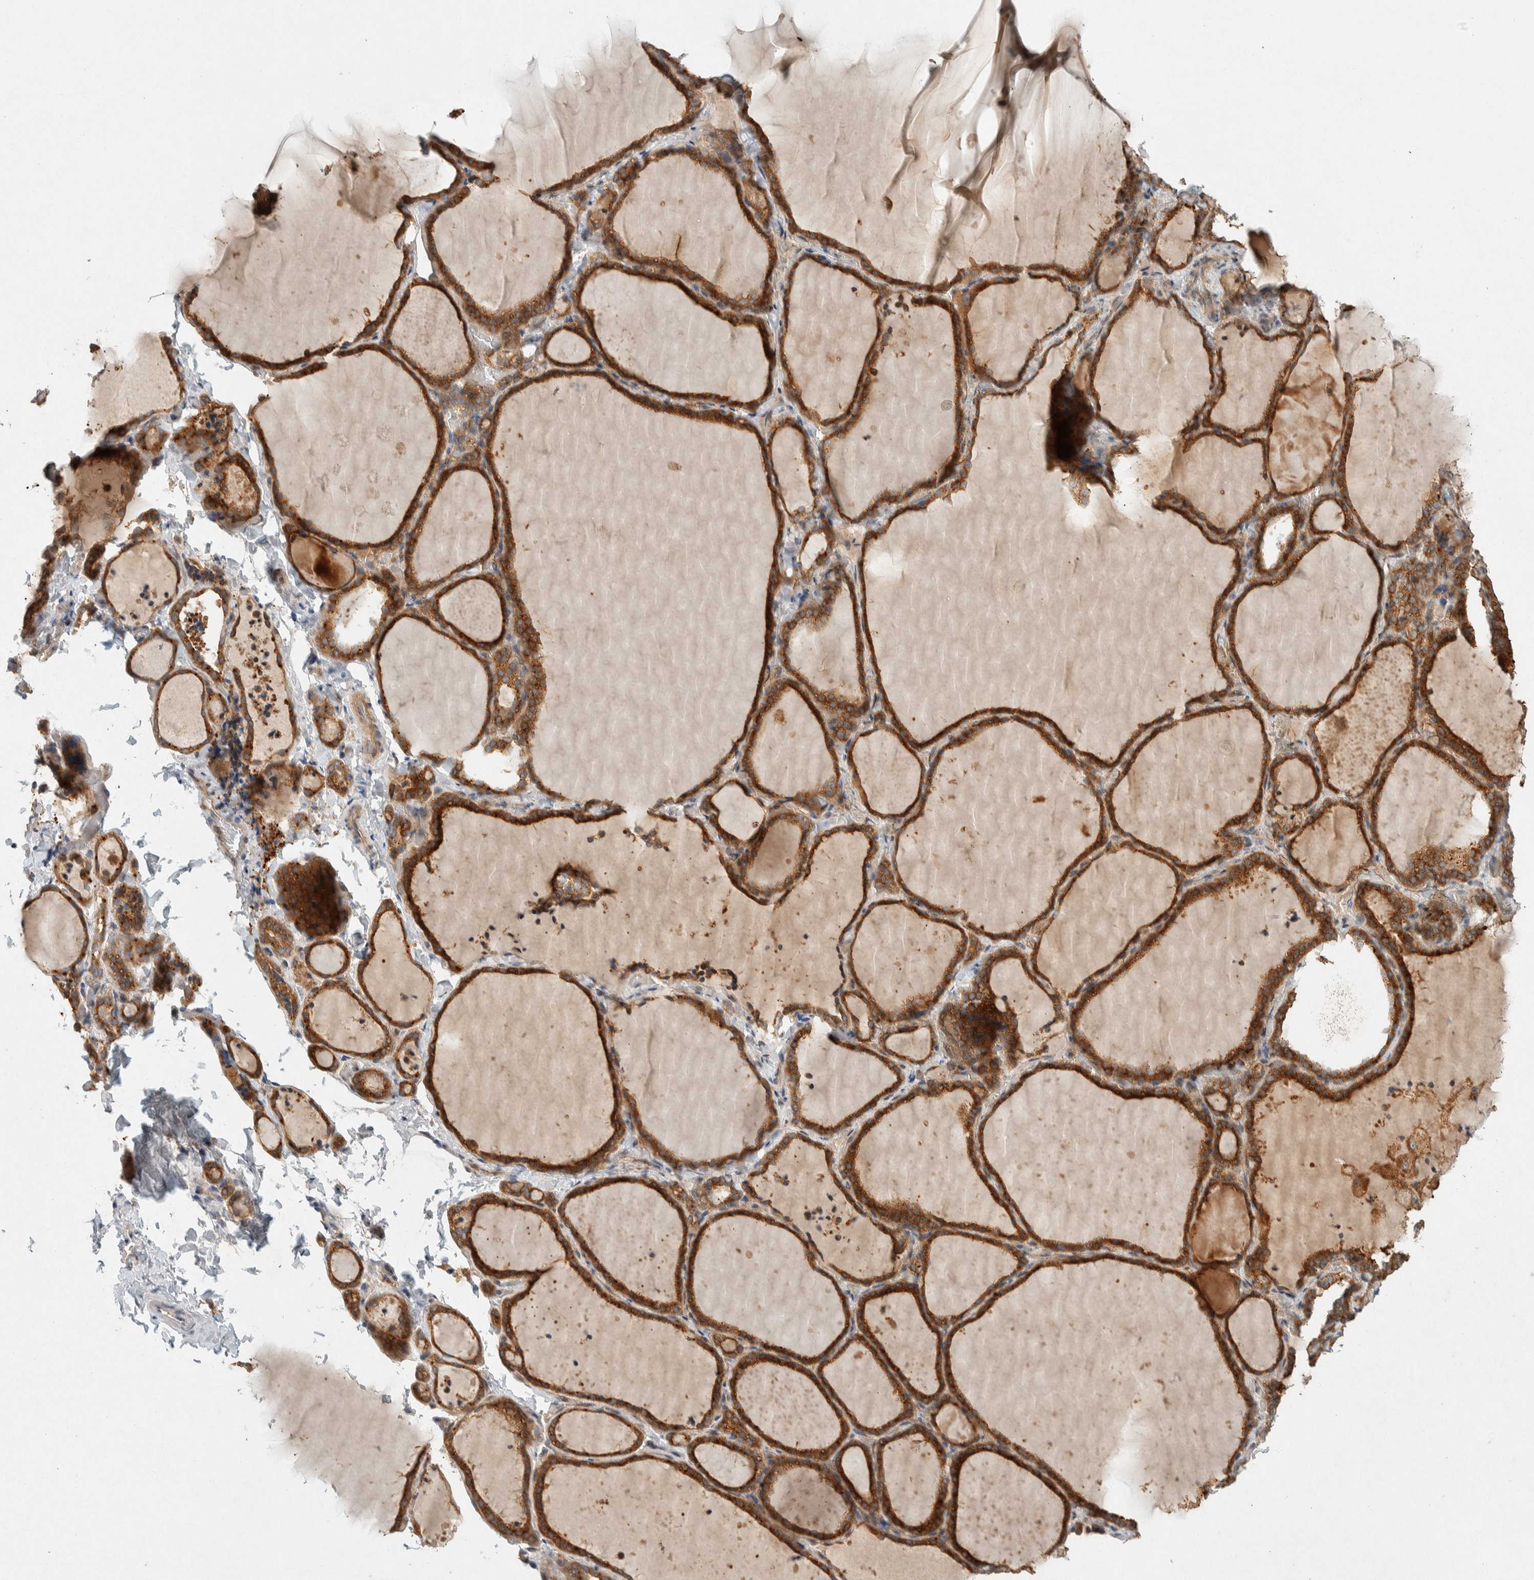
{"staining": {"intensity": "moderate", "quantity": ">75%", "location": "cytoplasmic/membranous"}, "tissue": "thyroid gland", "cell_type": "Glandular cells", "image_type": "normal", "snomed": [{"axis": "morphology", "description": "Normal tissue, NOS"}, {"axis": "topography", "description": "Thyroid gland"}], "caption": "An IHC photomicrograph of unremarkable tissue is shown. Protein staining in brown highlights moderate cytoplasmic/membranous positivity in thyroid gland within glandular cells.", "gene": "PXK", "patient": {"sex": "female", "age": 22}}